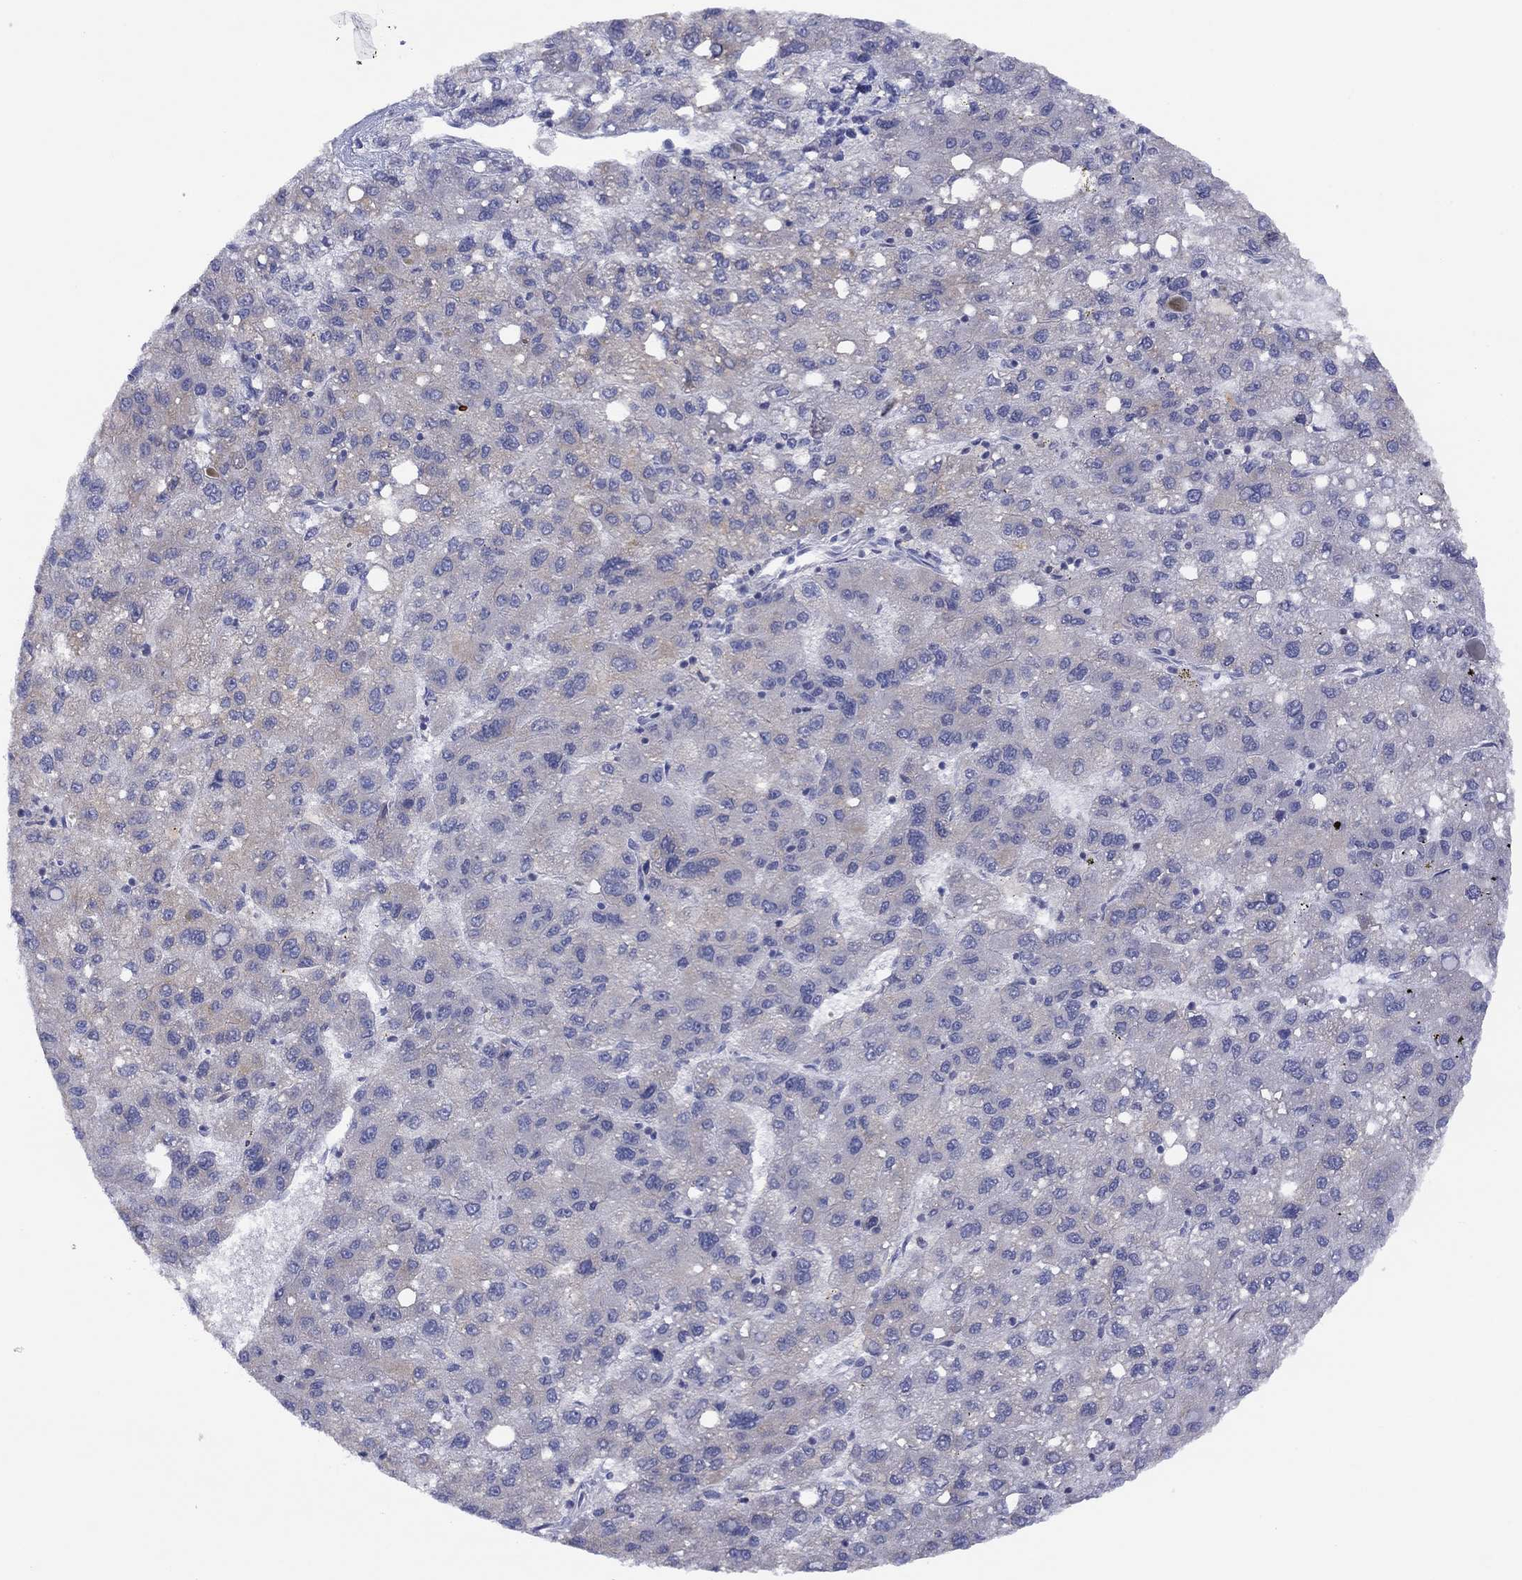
{"staining": {"intensity": "weak", "quantity": "<25%", "location": "cytoplasmic/membranous"}, "tissue": "liver cancer", "cell_type": "Tumor cells", "image_type": "cancer", "snomed": [{"axis": "morphology", "description": "Carcinoma, Hepatocellular, NOS"}, {"axis": "topography", "description": "Liver"}], "caption": "An immunohistochemistry (IHC) micrograph of liver cancer (hepatocellular carcinoma) is shown. There is no staining in tumor cells of liver cancer (hepatocellular carcinoma).", "gene": "CYP2B6", "patient": {"sex": "female", "age": 82}}